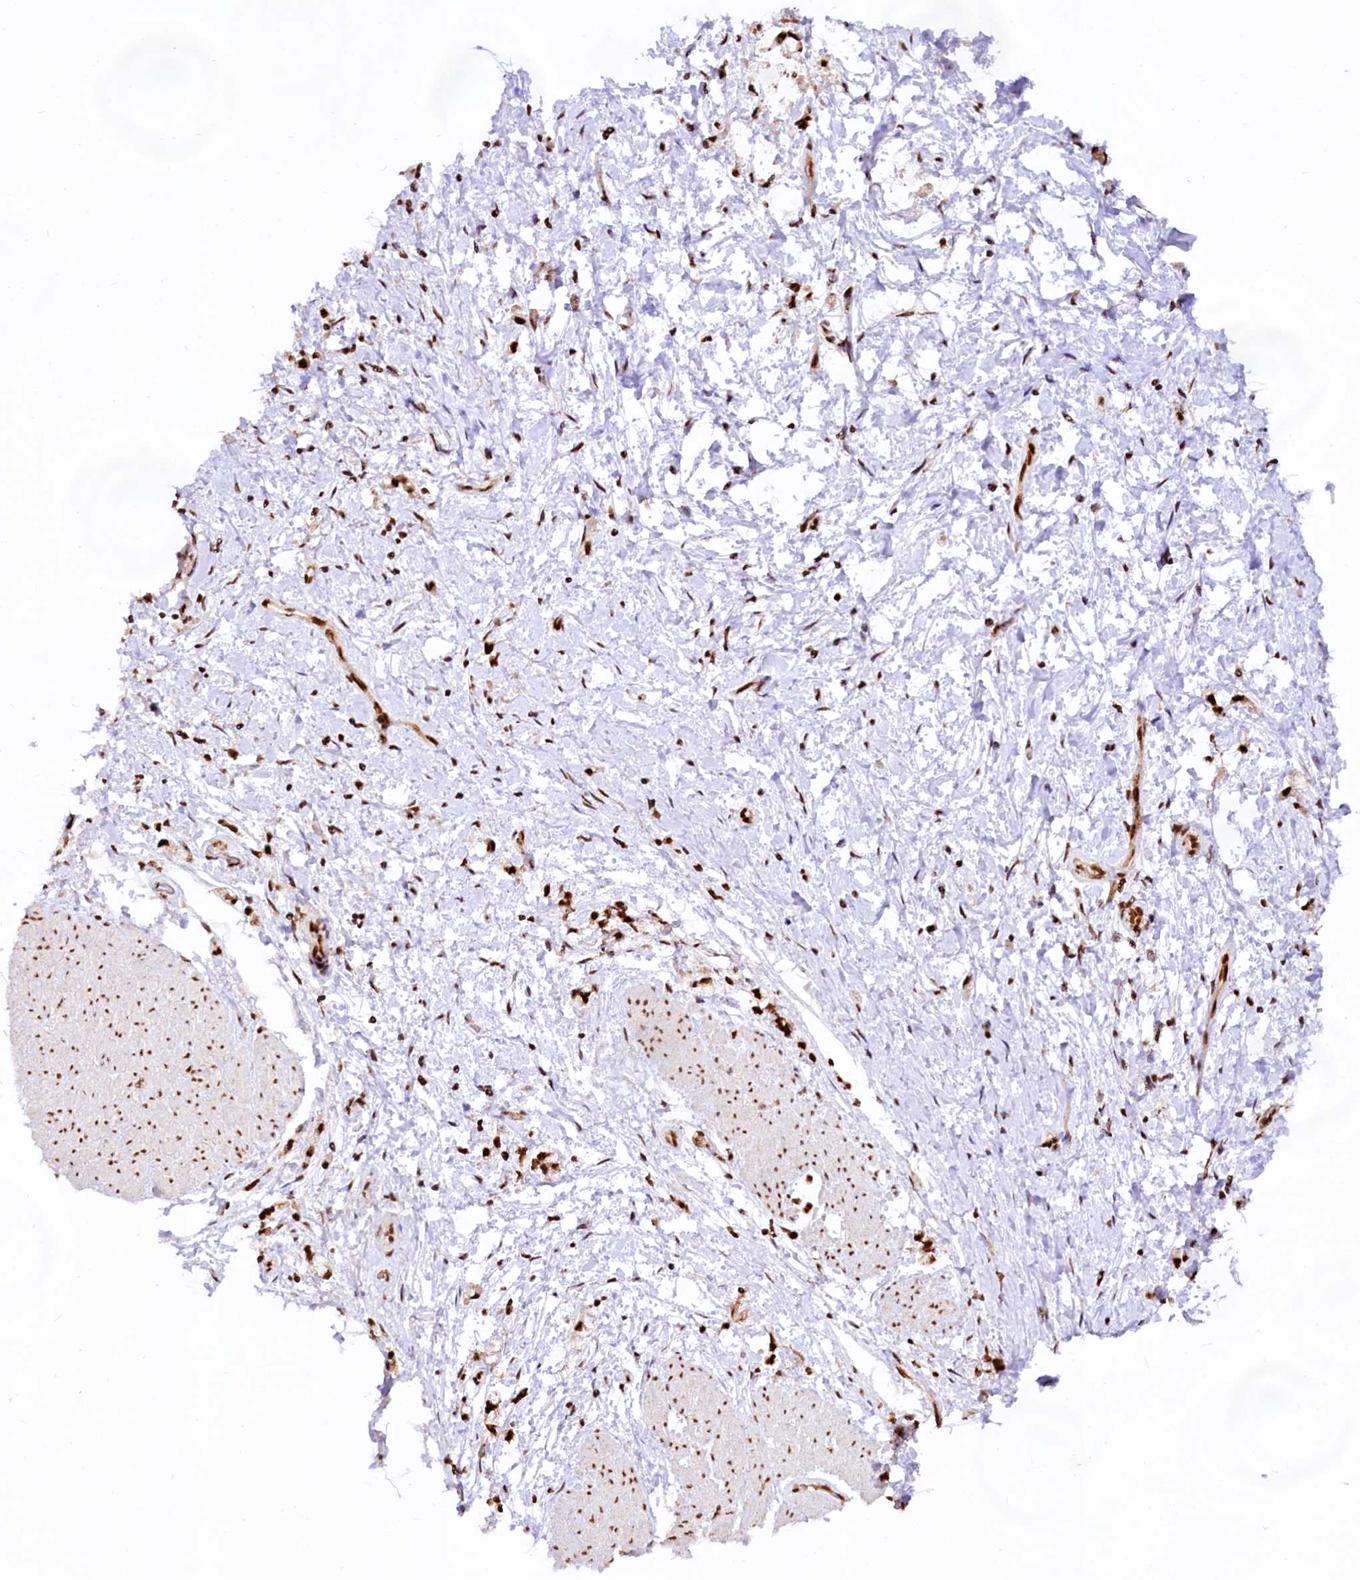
{"staining": {"intensity": "strong", "quantity": ">75%", "location": "nuclear"}, "tissue": "stomach cancer", "cell_type": "Tumor cells", "image_type": "cancer", "snomed": [{"axis": "morphology", "description": "Adenocarcinoma, NOS"}, {"axis": "topography", "description": "Stomach"}], "caption": "Protein expression analysis of adenocarcinoma (stomach) shows strong nuclear positivity in about >75% of tumor cells. (DAB (3,3'-diaminobenzidine) IHC, brown staining for protein, blue staining for nuclei).", "gene": "HIRA", "patient": {"sex": "female", "age": 60}}